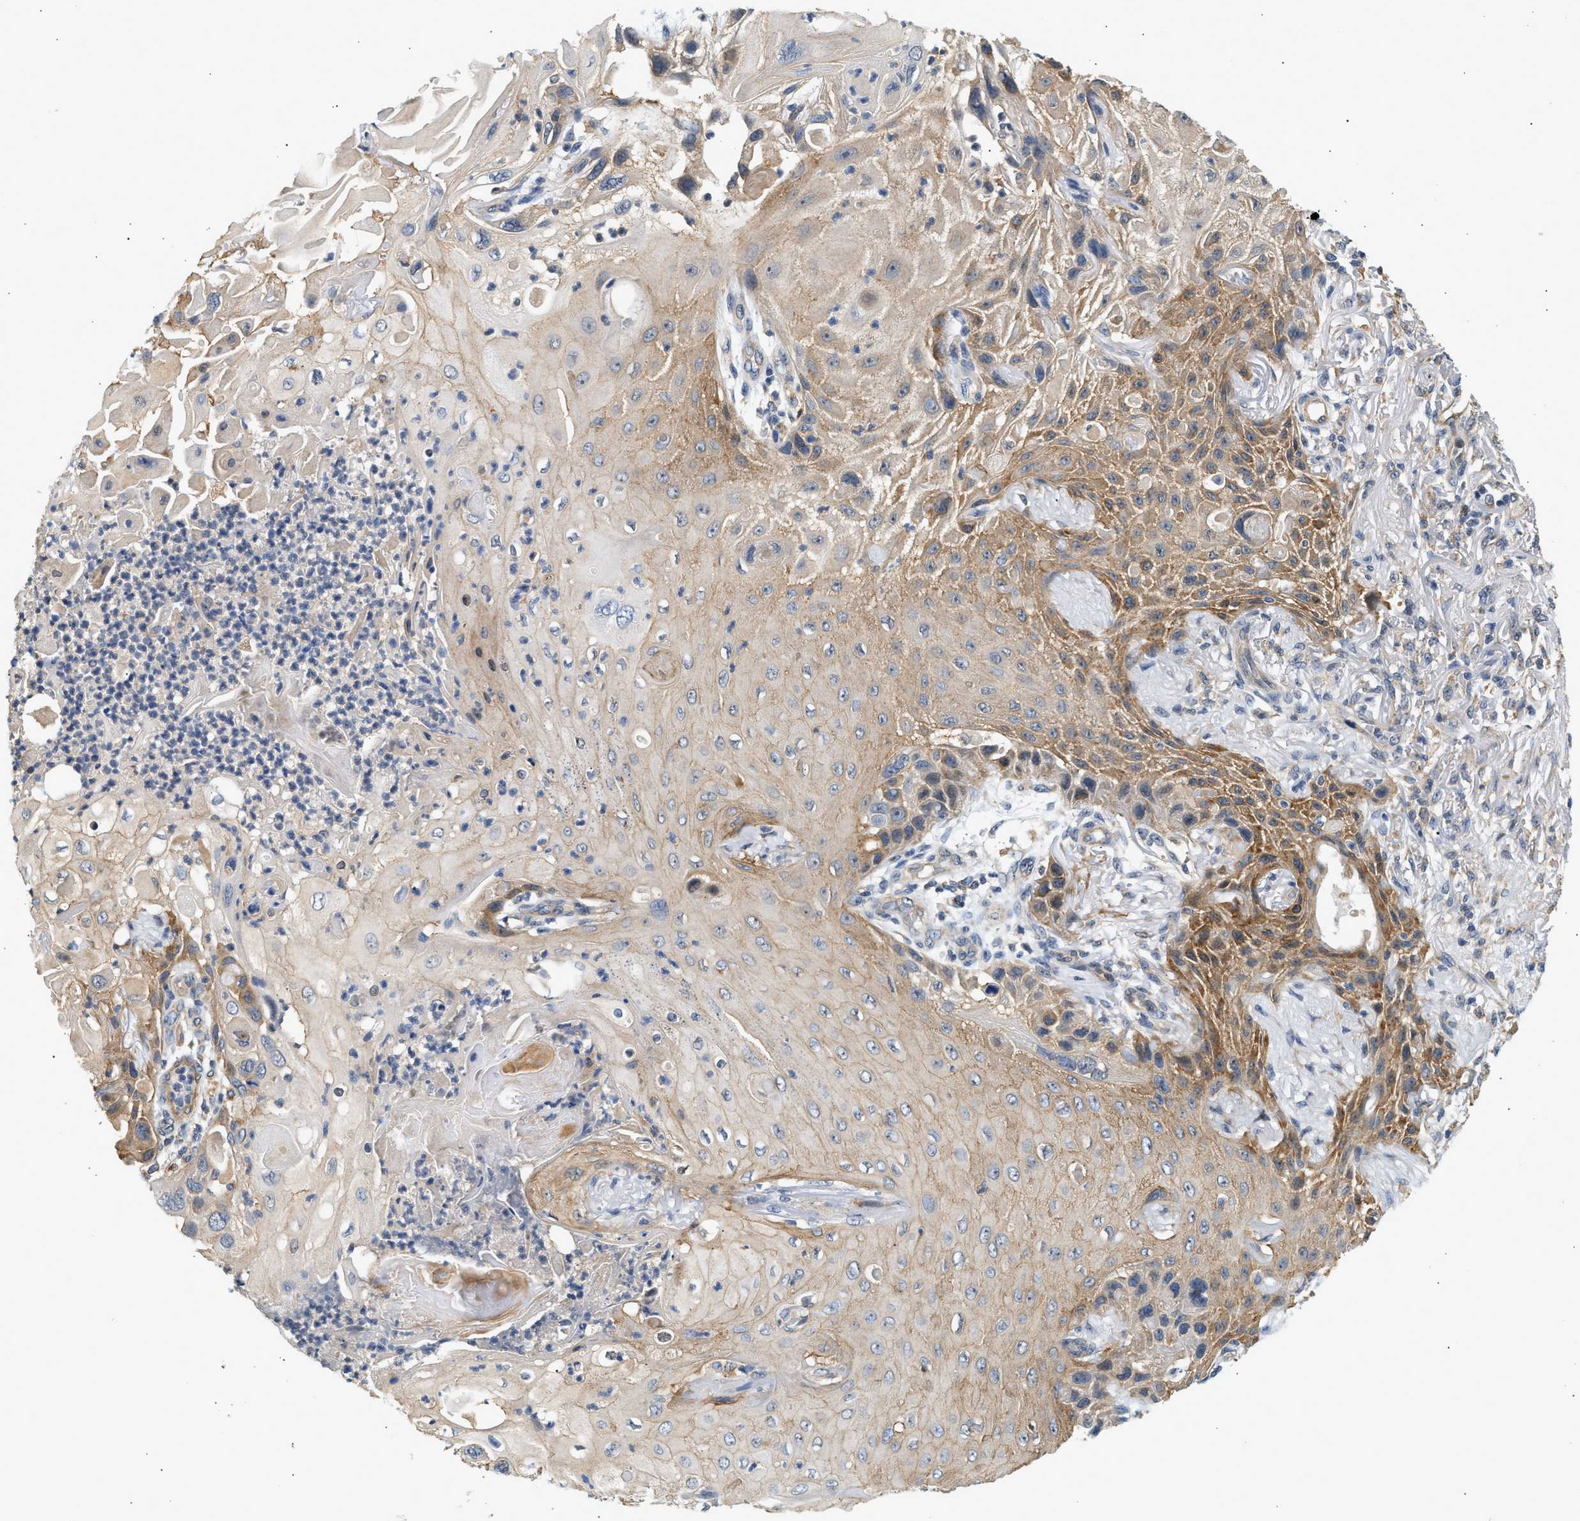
{"staining": {"intensity": "moderate", "quantity": "25%-75%", "location": "cytoplasmic/membranous"}, "tissue": "skin cancer", "cell_type": "Tumor cells", "image_type": "cancer", "snomed": [{"axis": "morphology", "description": "Squamous cell carcinoma, NOS"}, {"axis": "topography", "description": "Skin"}], "caption": "DAB immunohistochemical staining of human squamous cell carcinoma (skin) exhibits moderate cytoplasmic/membranous protein expression in approximately 25%-75% of tumor cells. (Stains: DAB (3,3'-diaminobenzidine) in brown, nuclei in blue, Microscopy: brightfield microscopy at high magnification).", "gene": "DUSP14", "patient": {"sex": "female", "age": 77}}